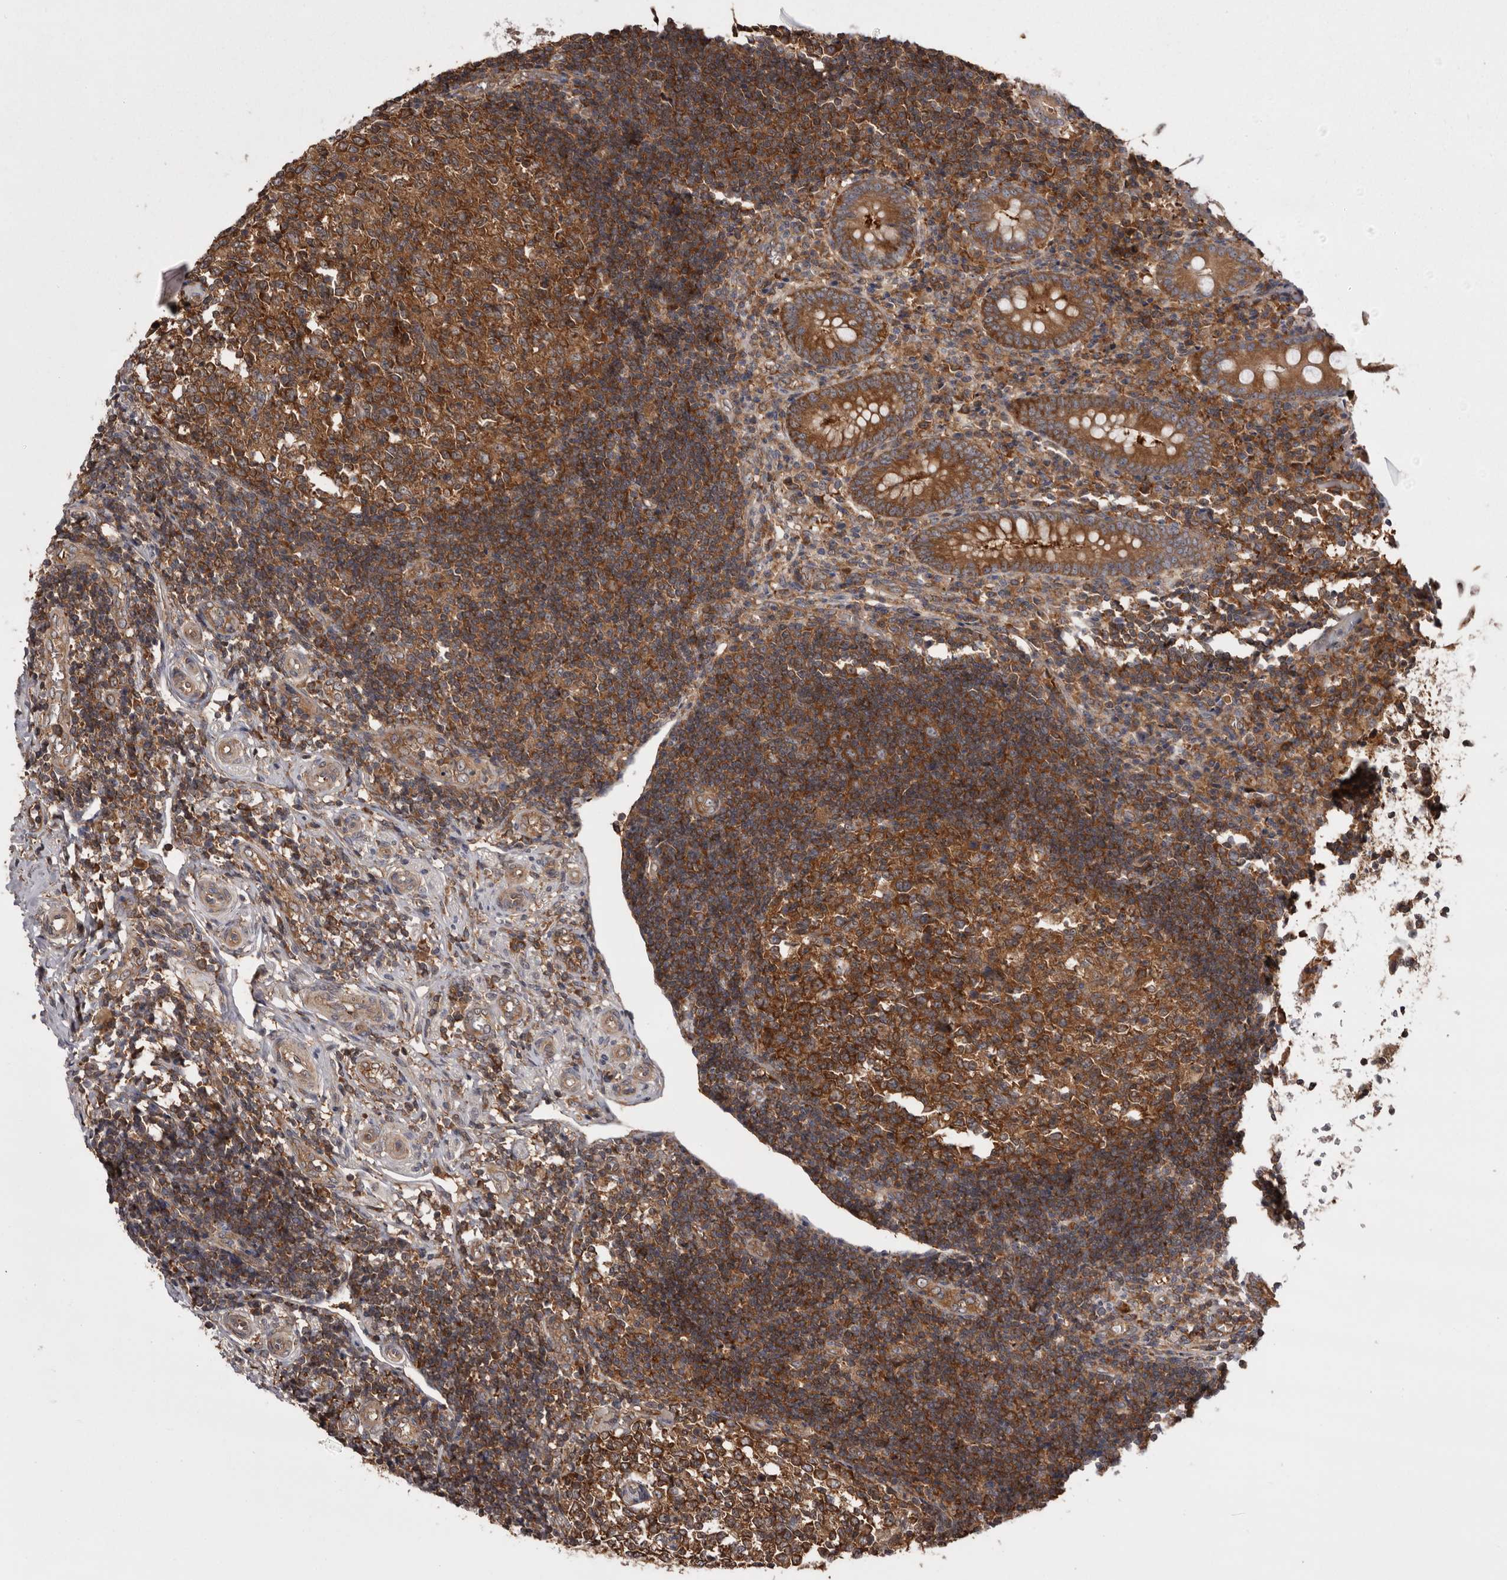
{"staining": {"intensity": "moderate", "quantity": ">75%", "location": "cytoplasmic/membranous"}, "tissue": "appendix", "cell_type": "Glandular cells", "image_type": "normal", "snomed": [{"axis": "morphology", "description": "Normal tissue, NOS"}, {"axis": "topography", "description": "Appendix"}], "caption": "Immunohistochemistry (IHC) of benign human appendix displays medium levels of moderate cytoplasmic/membranous staining in about >75% of glandular cells. The staining is performed using DAB (3,3'-diaminobenzidine) brown chromogen to label protein expression. The nuclei are counter-stained blue using hematoxylin.", "gene": "DARS1", "patient": {"sex": "female", "age": 17}}